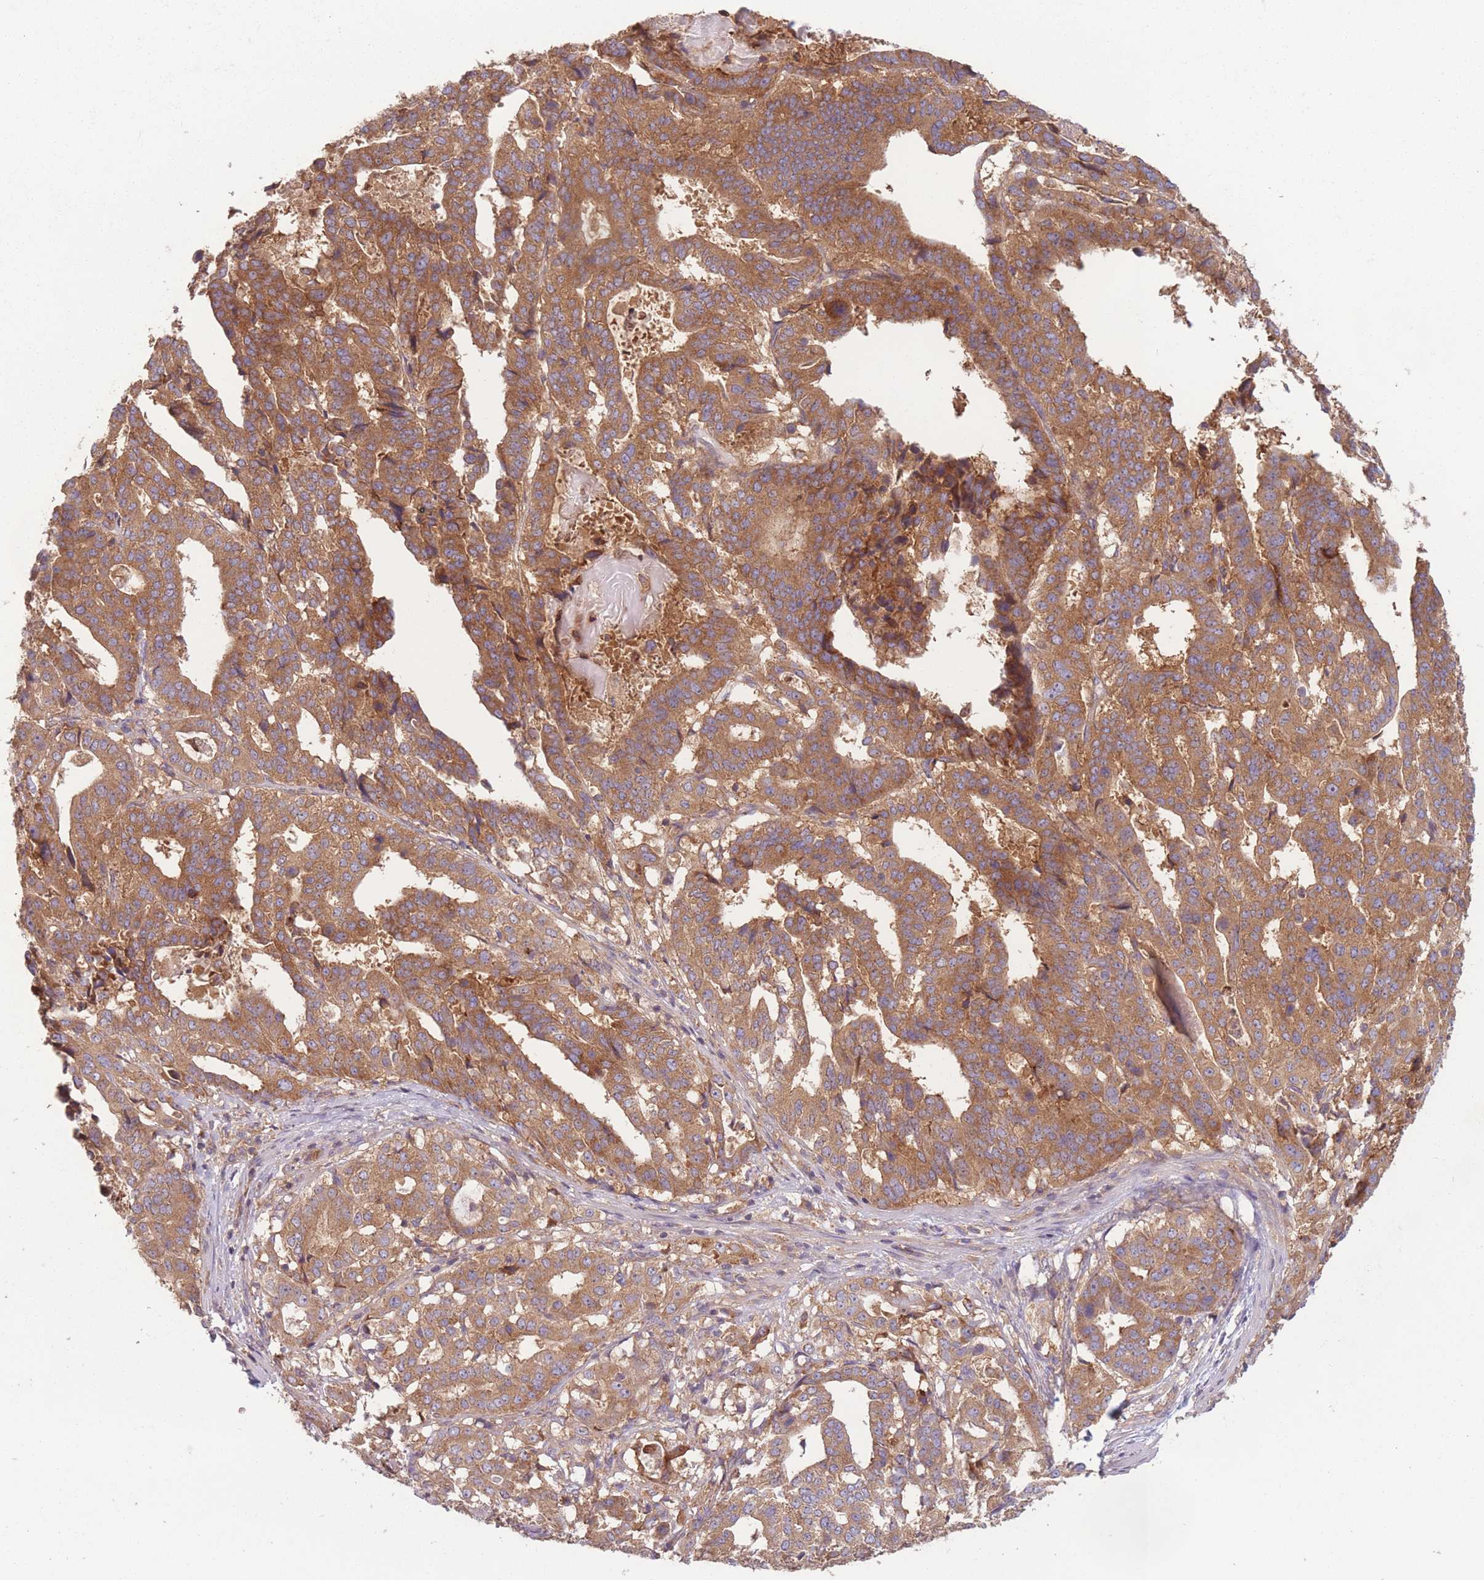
{"staining": {"intensity": "moderate", "quantity": ">75%", "location": "cytoplasmic/membranous"}, "tissue": "stomach cancer", "cell_type": "Tumor cells", "image_type": "cancer", "snomed": [{"axis": "morphology", "description": "Adenocarcinoma, NOS"}, {"axis": "topography", "description": "Stomach"}], "caption": "Immunohistochemistry (IHC) of human stomach cancer (adenocarcinoma) displays medium levels of moderate cytoplasmic/membranous positivity in approximately >75% of tumor cells.", "gene": "WASHC2A", "patient": {"sex": "male", "age": 48}}